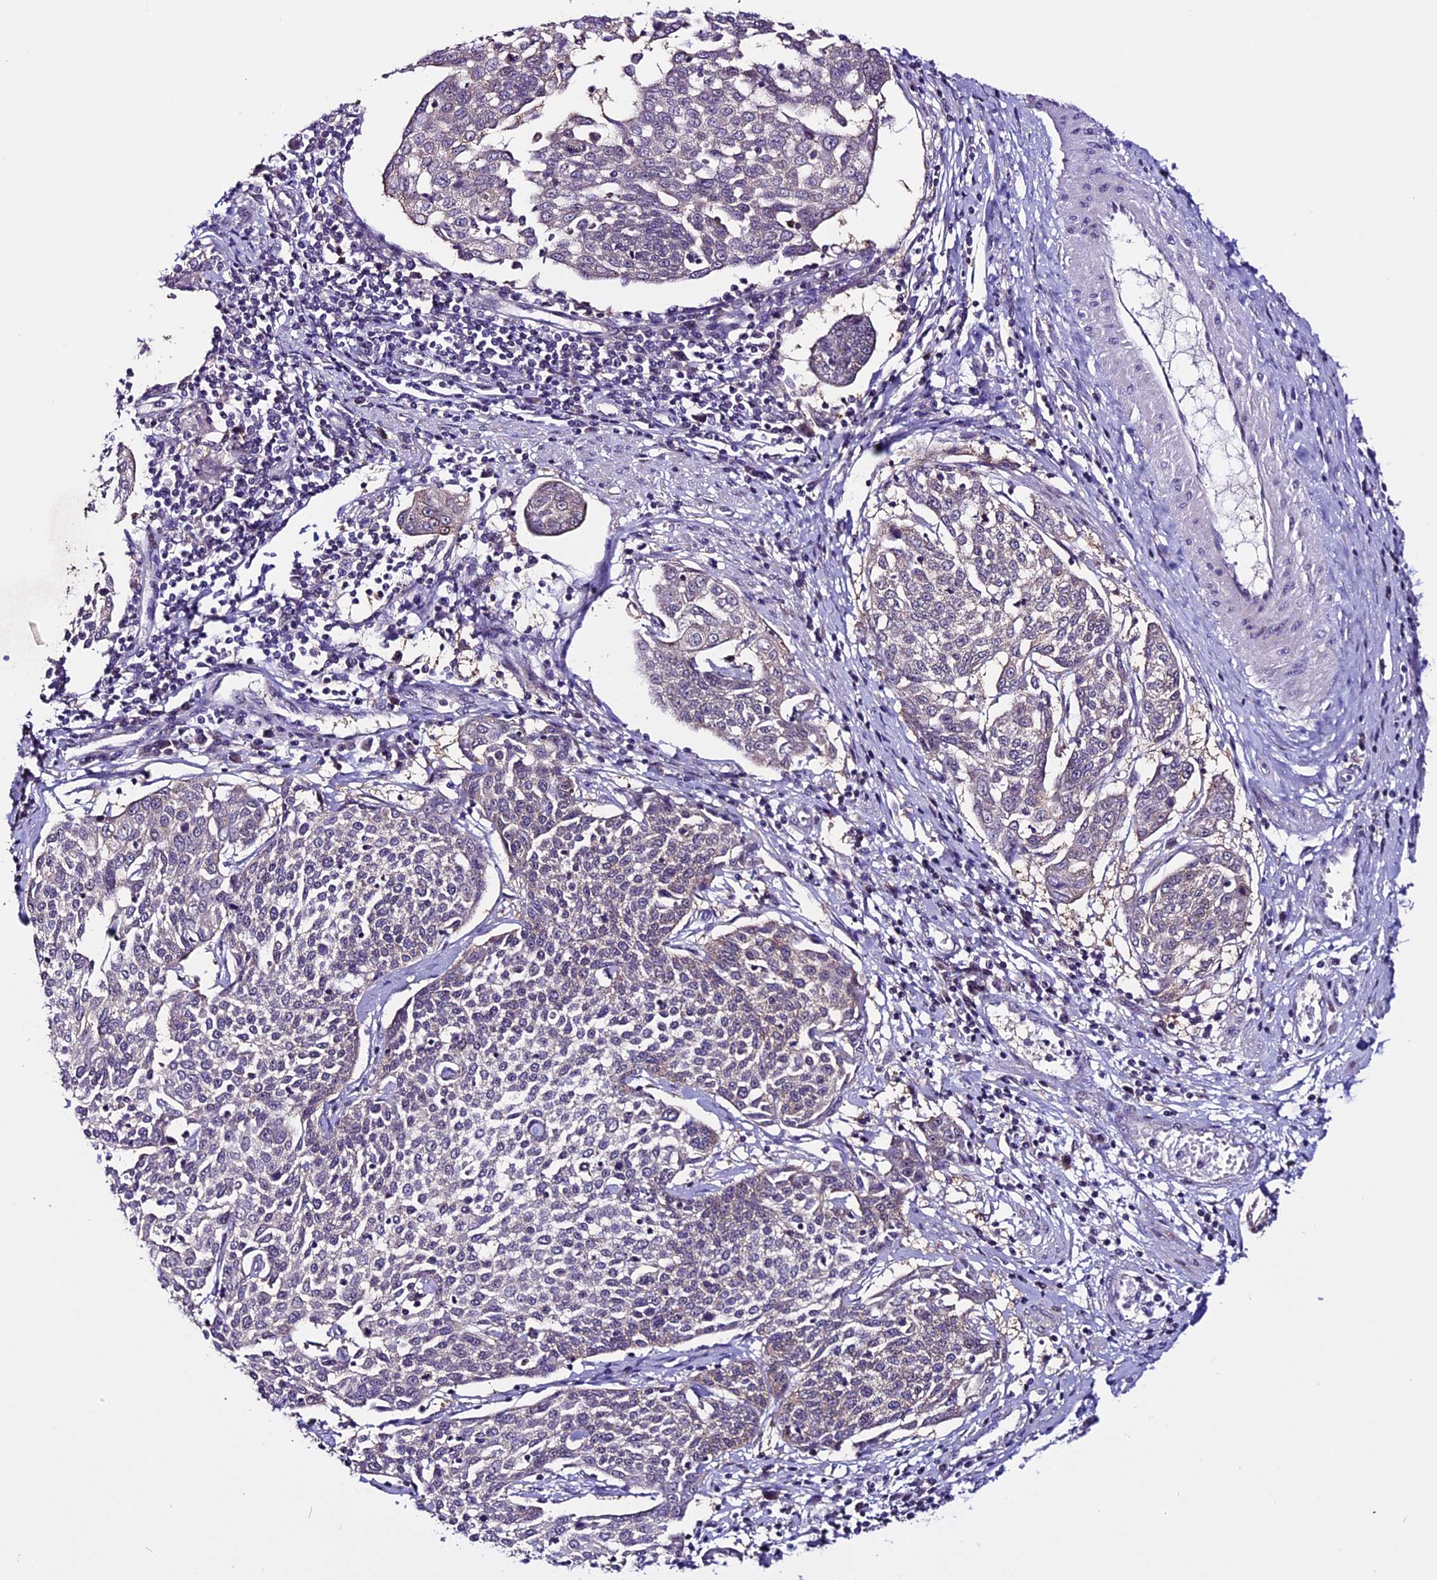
{"staining": {"intensity": "negative", "quantity": "none", "location": "none"}, "tissue": "cervical cancer", "cell_type": "Tumor cells", "image_type": "cancer", "snomed": [{"axis": "morphology", "description": "Squamous cell carcinoma, NOS"}, {"axis": "topography", "description": "Cervix"}], "caption": "High power microscopy histopathology image of an immunohistochemistry (IHC) photomicrograph of cervical cancer, revealing no significant positivity in tumor cells.", "gene": "XKR7", "patient": {"sex": "female", "age": 34}}